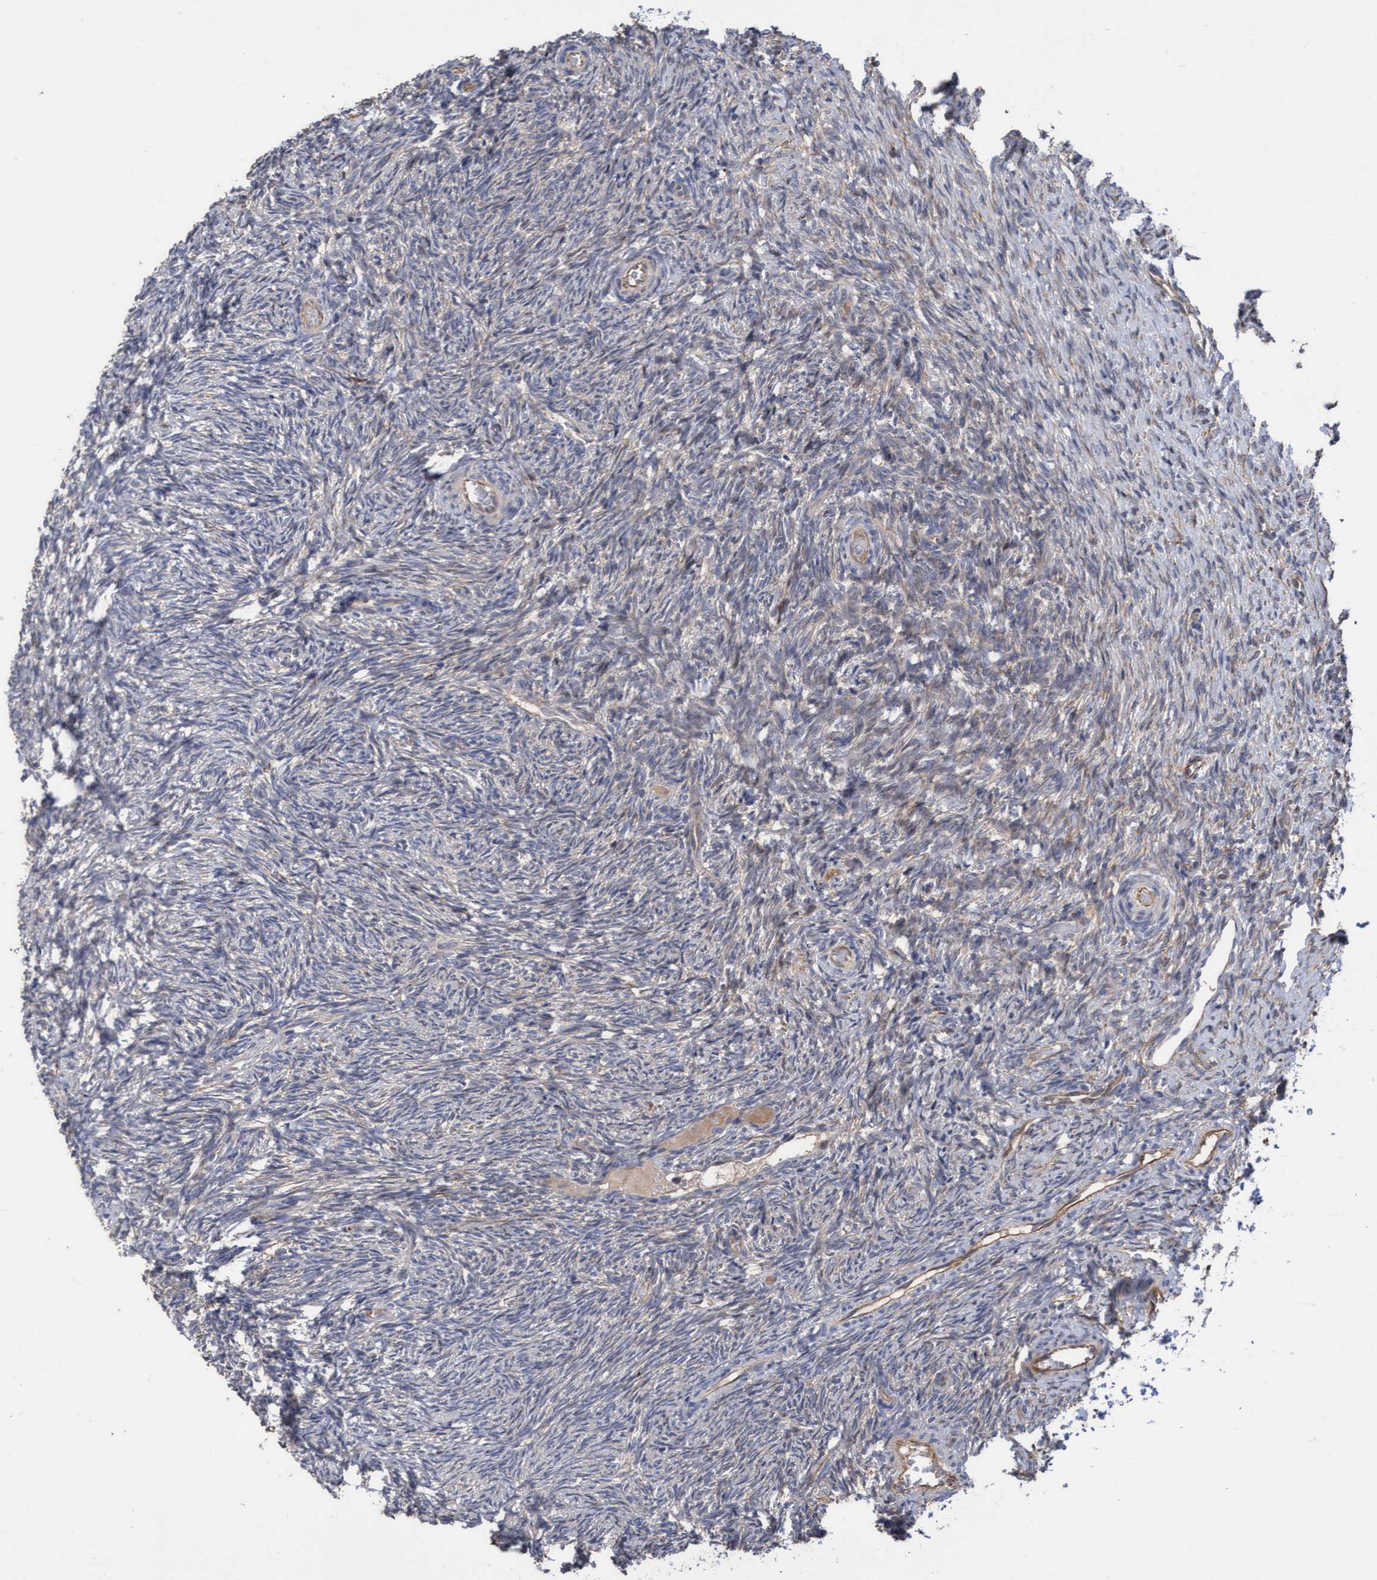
{"staining": {"intensity": "weak", "quantity": "25%-75%", "location": "cytoplasmic/membranous"}, "tissue": "ovary", "cell_type": "Follicle cells", "image_type": "normal", "snomed": [{"axis": "morphology", "description": "Normal tissue, NOS"}, {"axis": "topography", "description": "Ovary"}], "caption": "This is a micrograph of immunohistochemistry staining of normal ovary, which shows weak staining in the cytoplasmic/membranous of follicle cells.", "gene": "KRT24", "patient": {"sex": "female", "age": 41}}